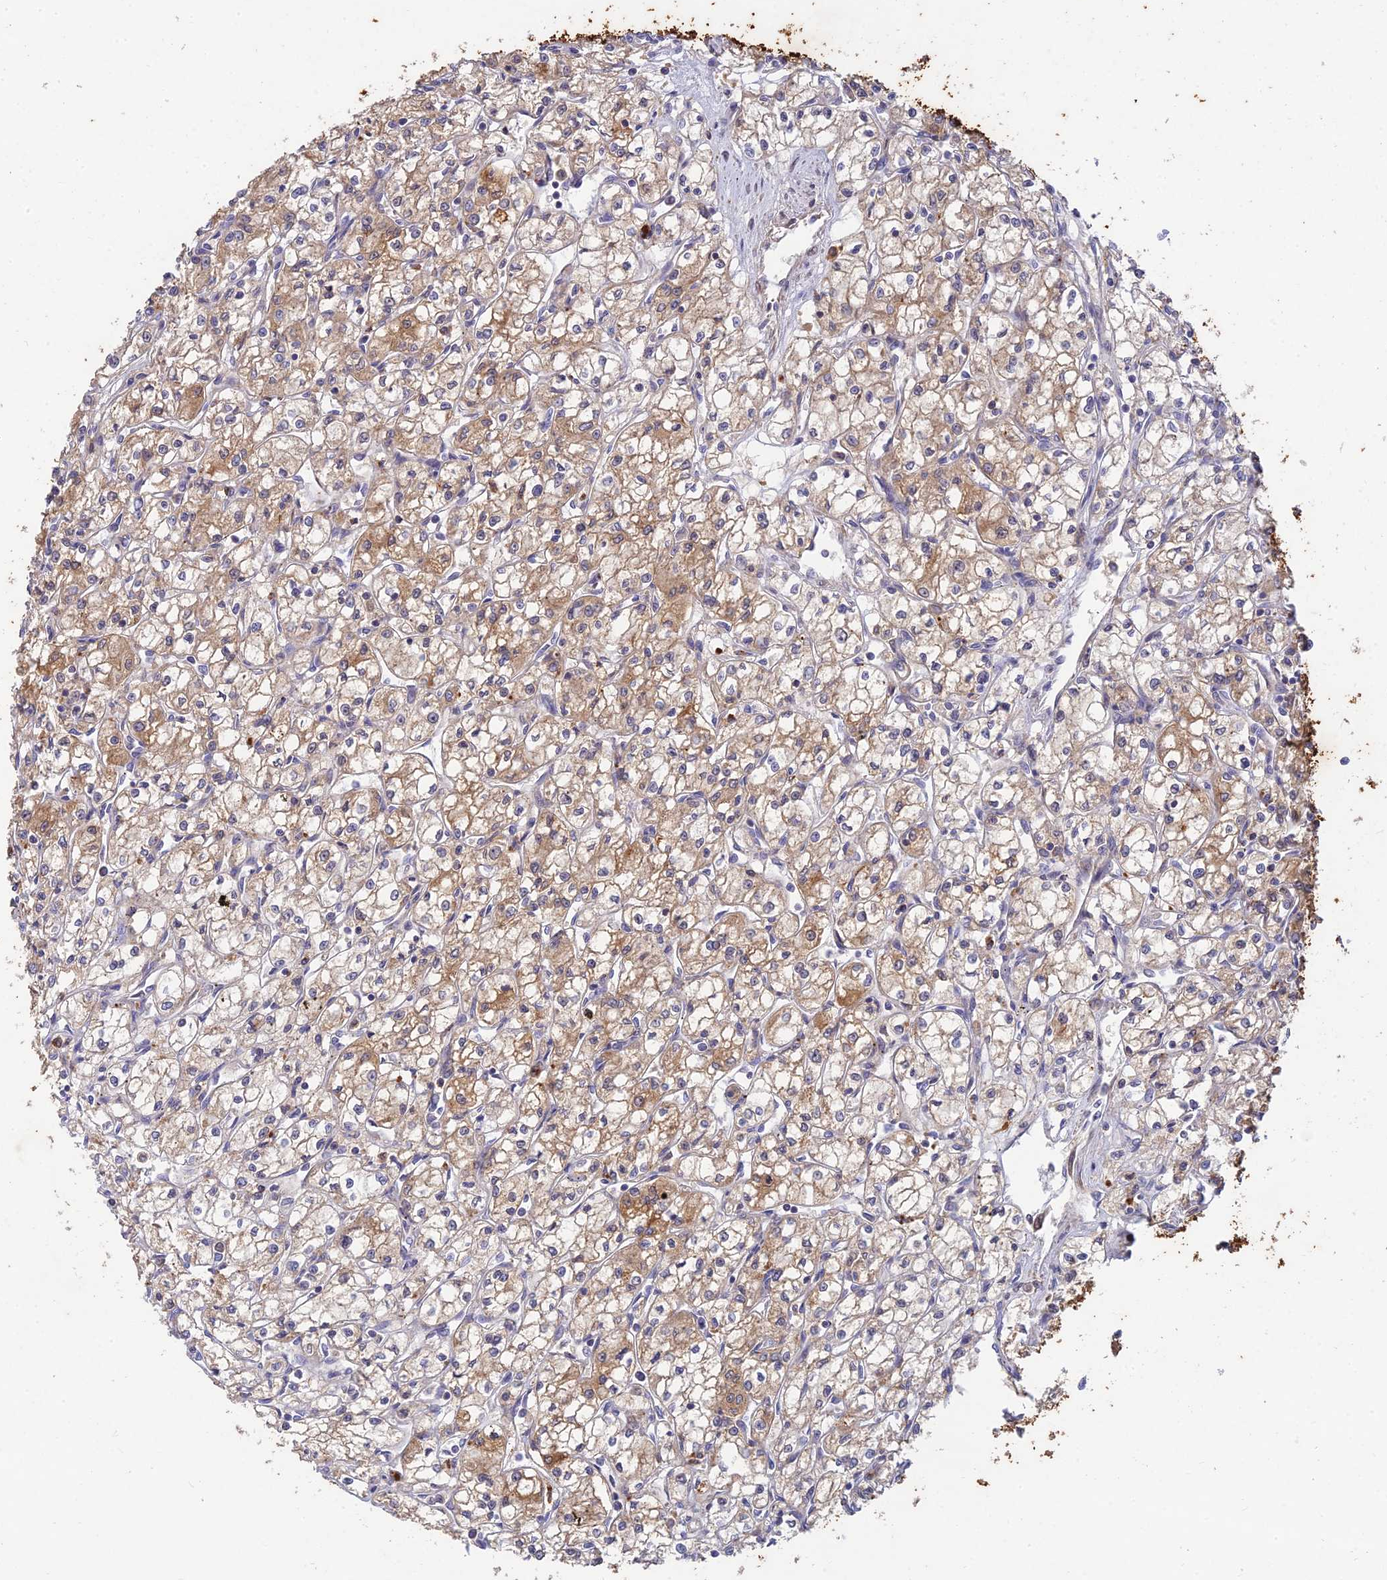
{"staining": {"intensity": "moderate", "quantity": ">75%", "location": "cytoplasmic/membranous"}, "tissue": "renal cancer", "cell_type": "Tumor cells", "image_type": "cancer", "snomed": [{"axis": "morphology", "description": "Adenocarcinoma, NOS"}, {"axis": "topography", "description": "Kidney"}], "caption": "A photomicrograph of human renal adenocarcinoma stained for a protein shows moderate cytoplasmic/membranous brown staining in tumor cells. (DAB (3,3'-diaminobenzidine) IHC, brown staining for protein, blue staining for nuclei).", "gene": "ACSM5", "patient": {"sex": "male", "age": 59}}